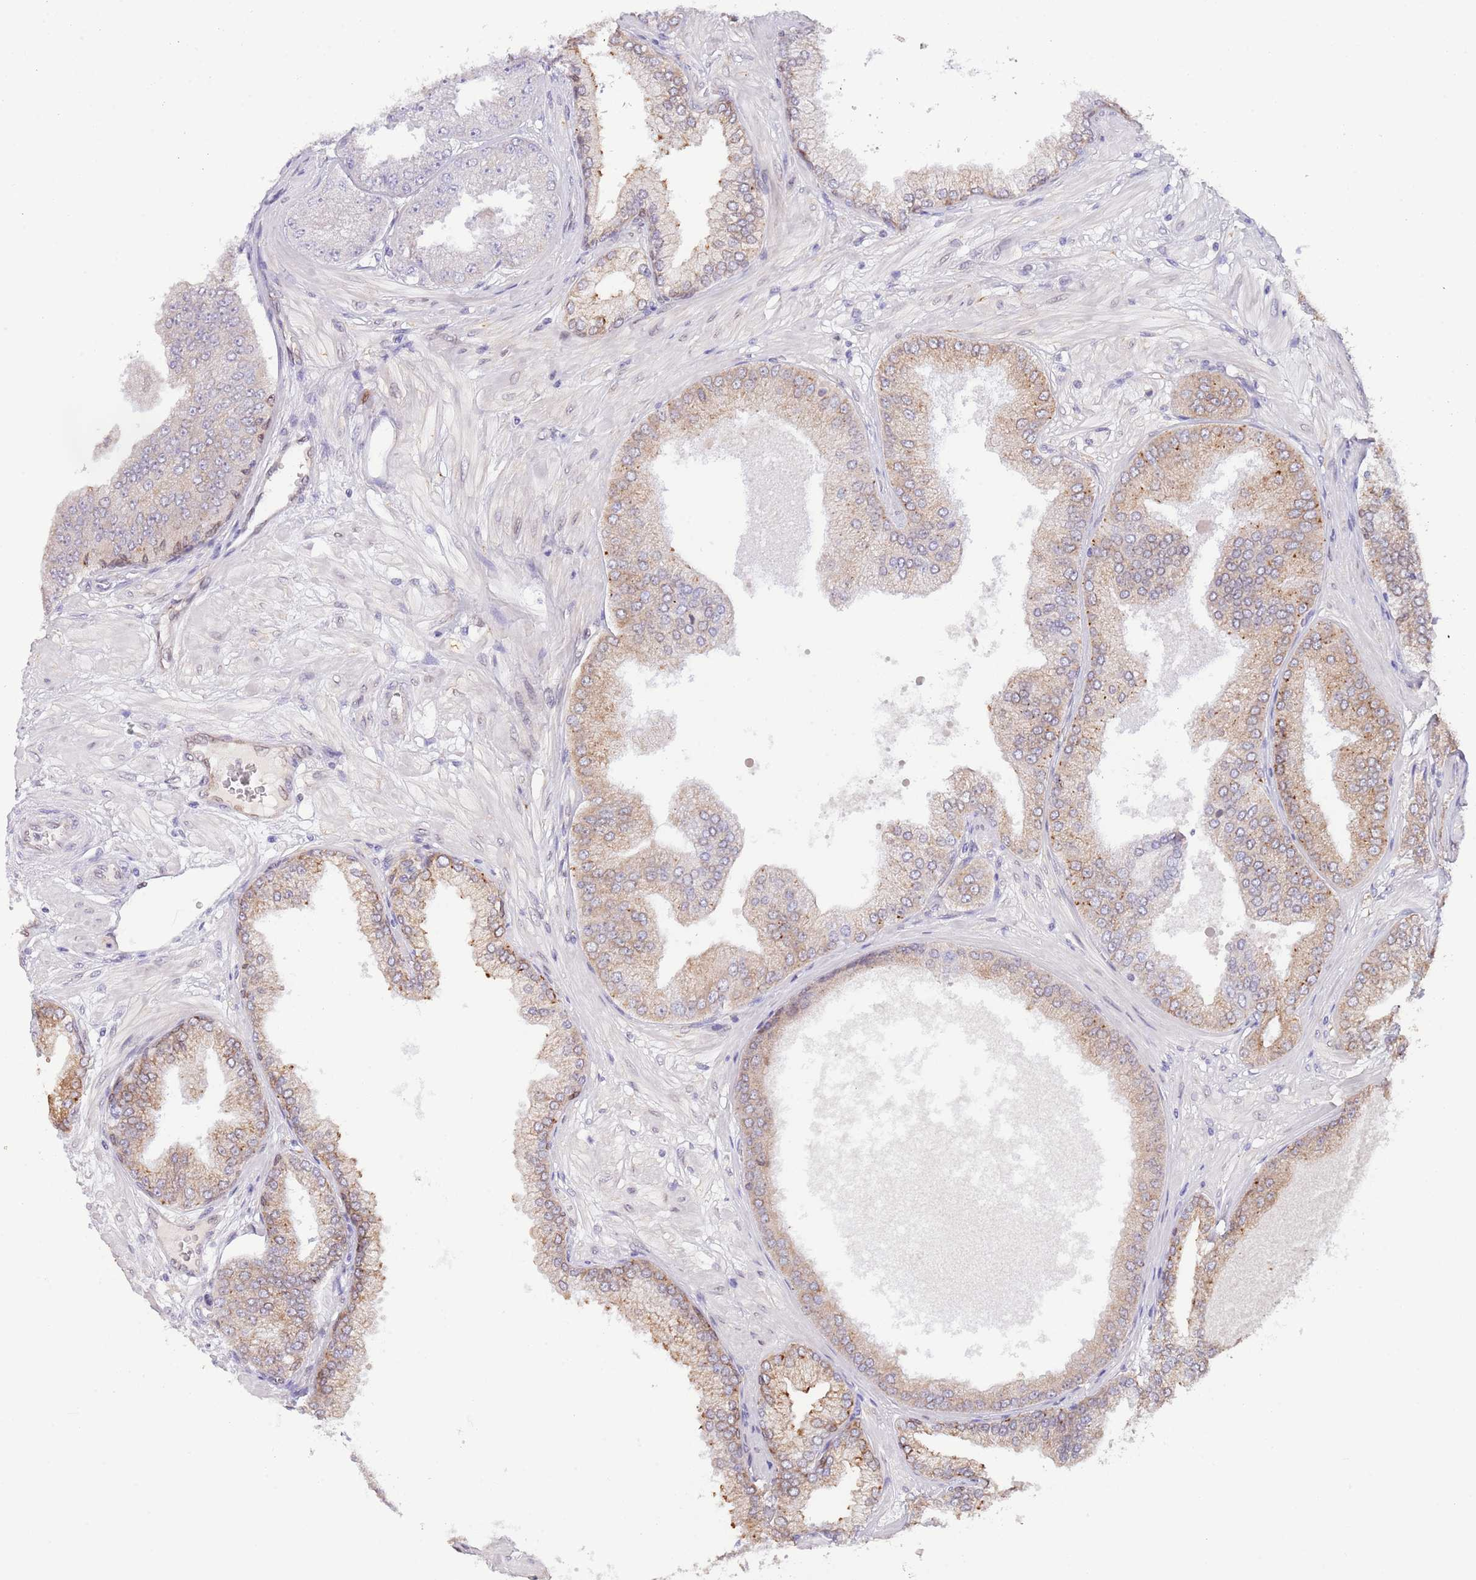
{"staining": {"intensity": "moderate", "quantity": "25%-75%", "location": "cytoplasmic/membranous"}, "tissue": "prostate cancer", "cell_type": "Tumor cells", "image_type": "cancer", "snomed": [{"axis": "morphology", "description": "Adenocarcinoma, Low grade"}, {"axis": "topography", "description": "Prostate"}], "caption": "Immunohistochemistry image of neoplastic tissue: adenocarcinoma (low-grade) (prostate) stained using immunohistochemistry (IHC) reveals medium levels of moderate protein expression localized specifically in the cytoplasmic/membranous of tumor cells, appearing as a cytoplasmic/membranous brown color.", "gene": "EBPL", "patient": {"sex": "male", "age": 55}}